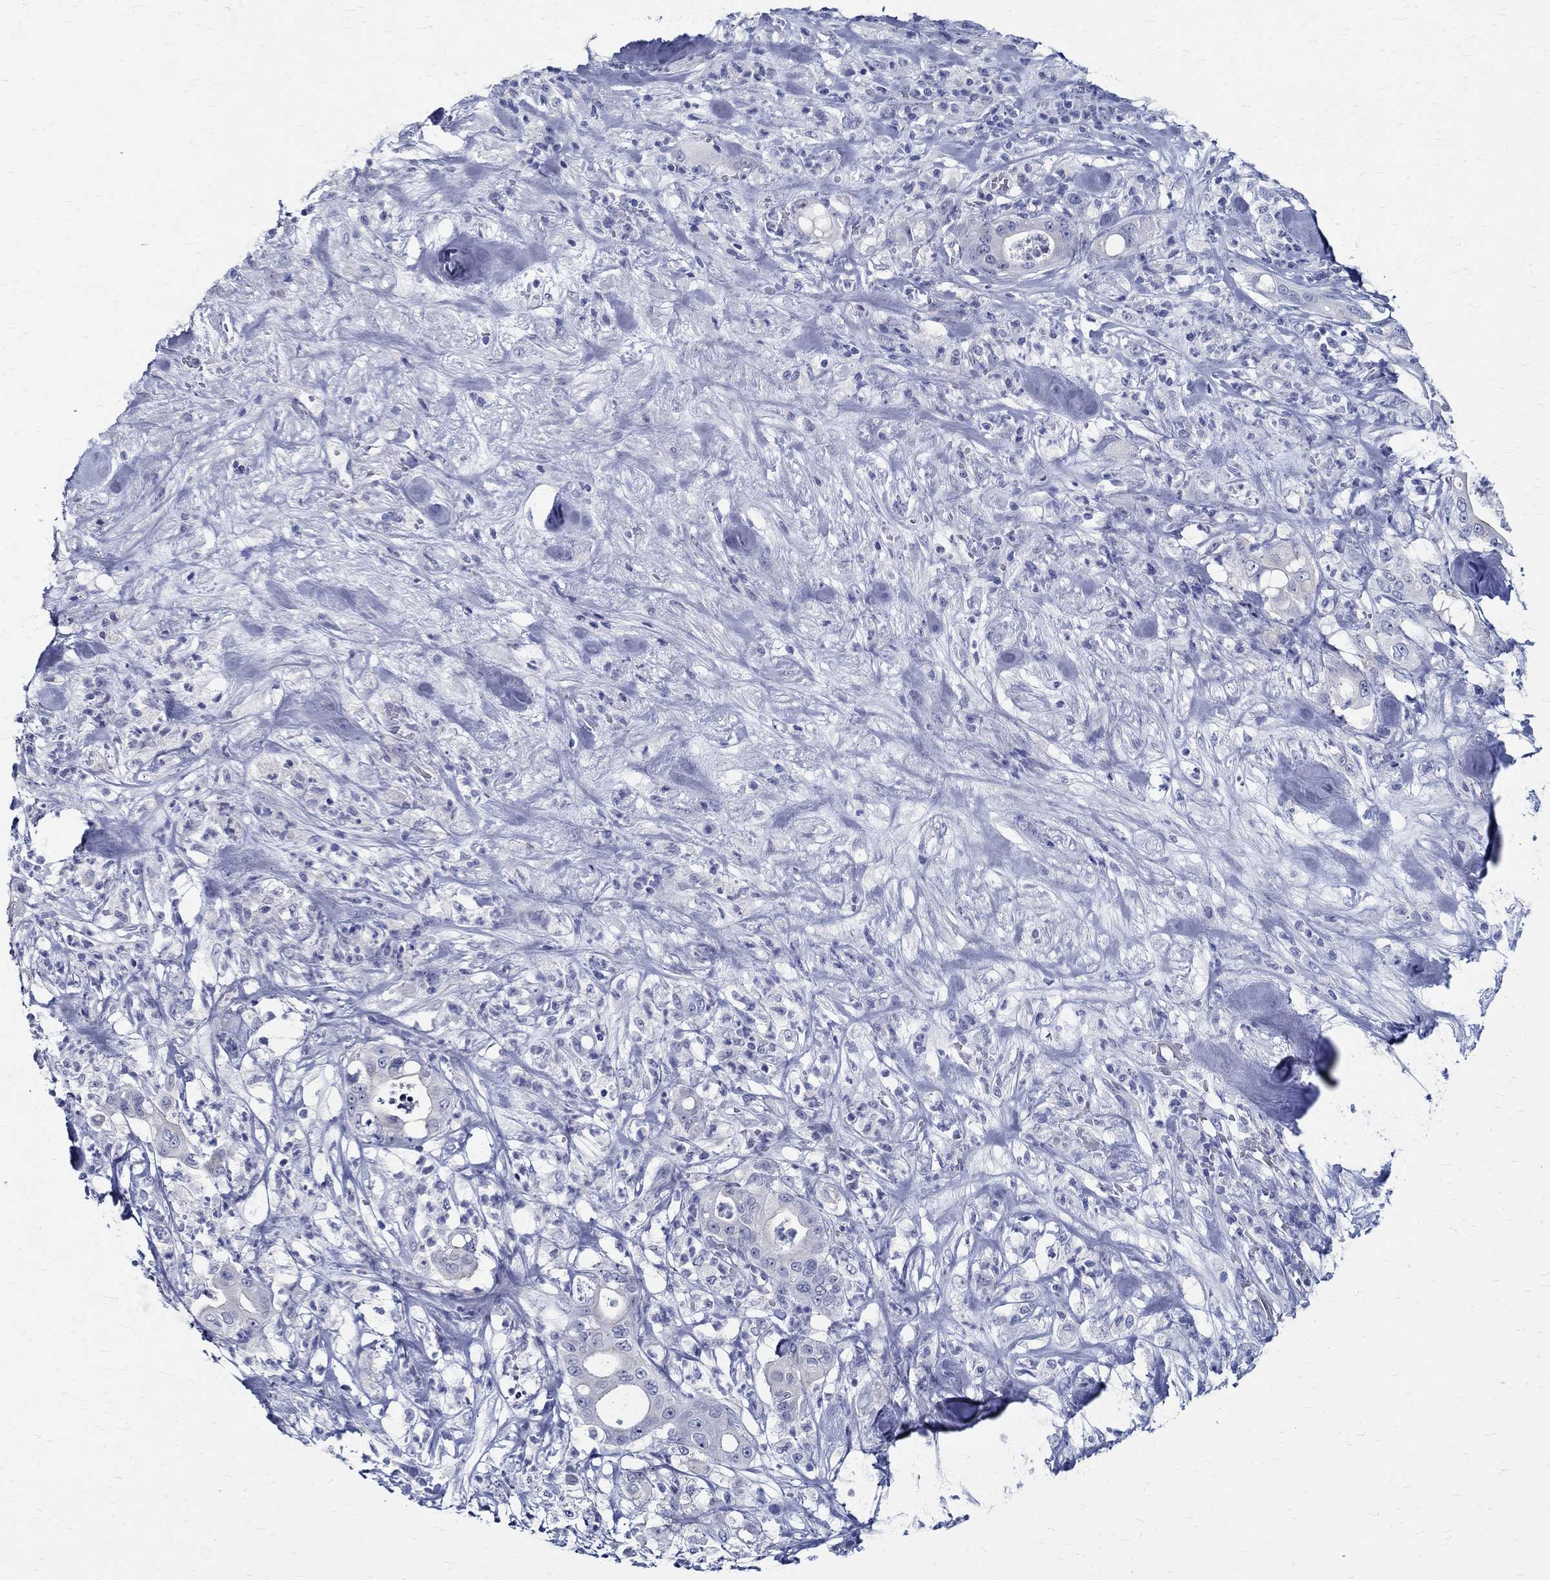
{"staining": {"intensity": "negative", "quantity": "none", "location": "none"}, "tissue": "pancreatic cancer", "cell_type": "Tumor cells", "image_type": "cancer", "snomed": [{"axis": "morphology", "description": "Adenocarcinoma, NOS"}, {"axis": "topography", "description": "Pancreas"}], "caption": "Tumor cells show no significant protein positivity in pancreatic cancer (adenocarcinoma).", "gene": "BSPRY", "patient": {"sex": "male", "age": 71}}